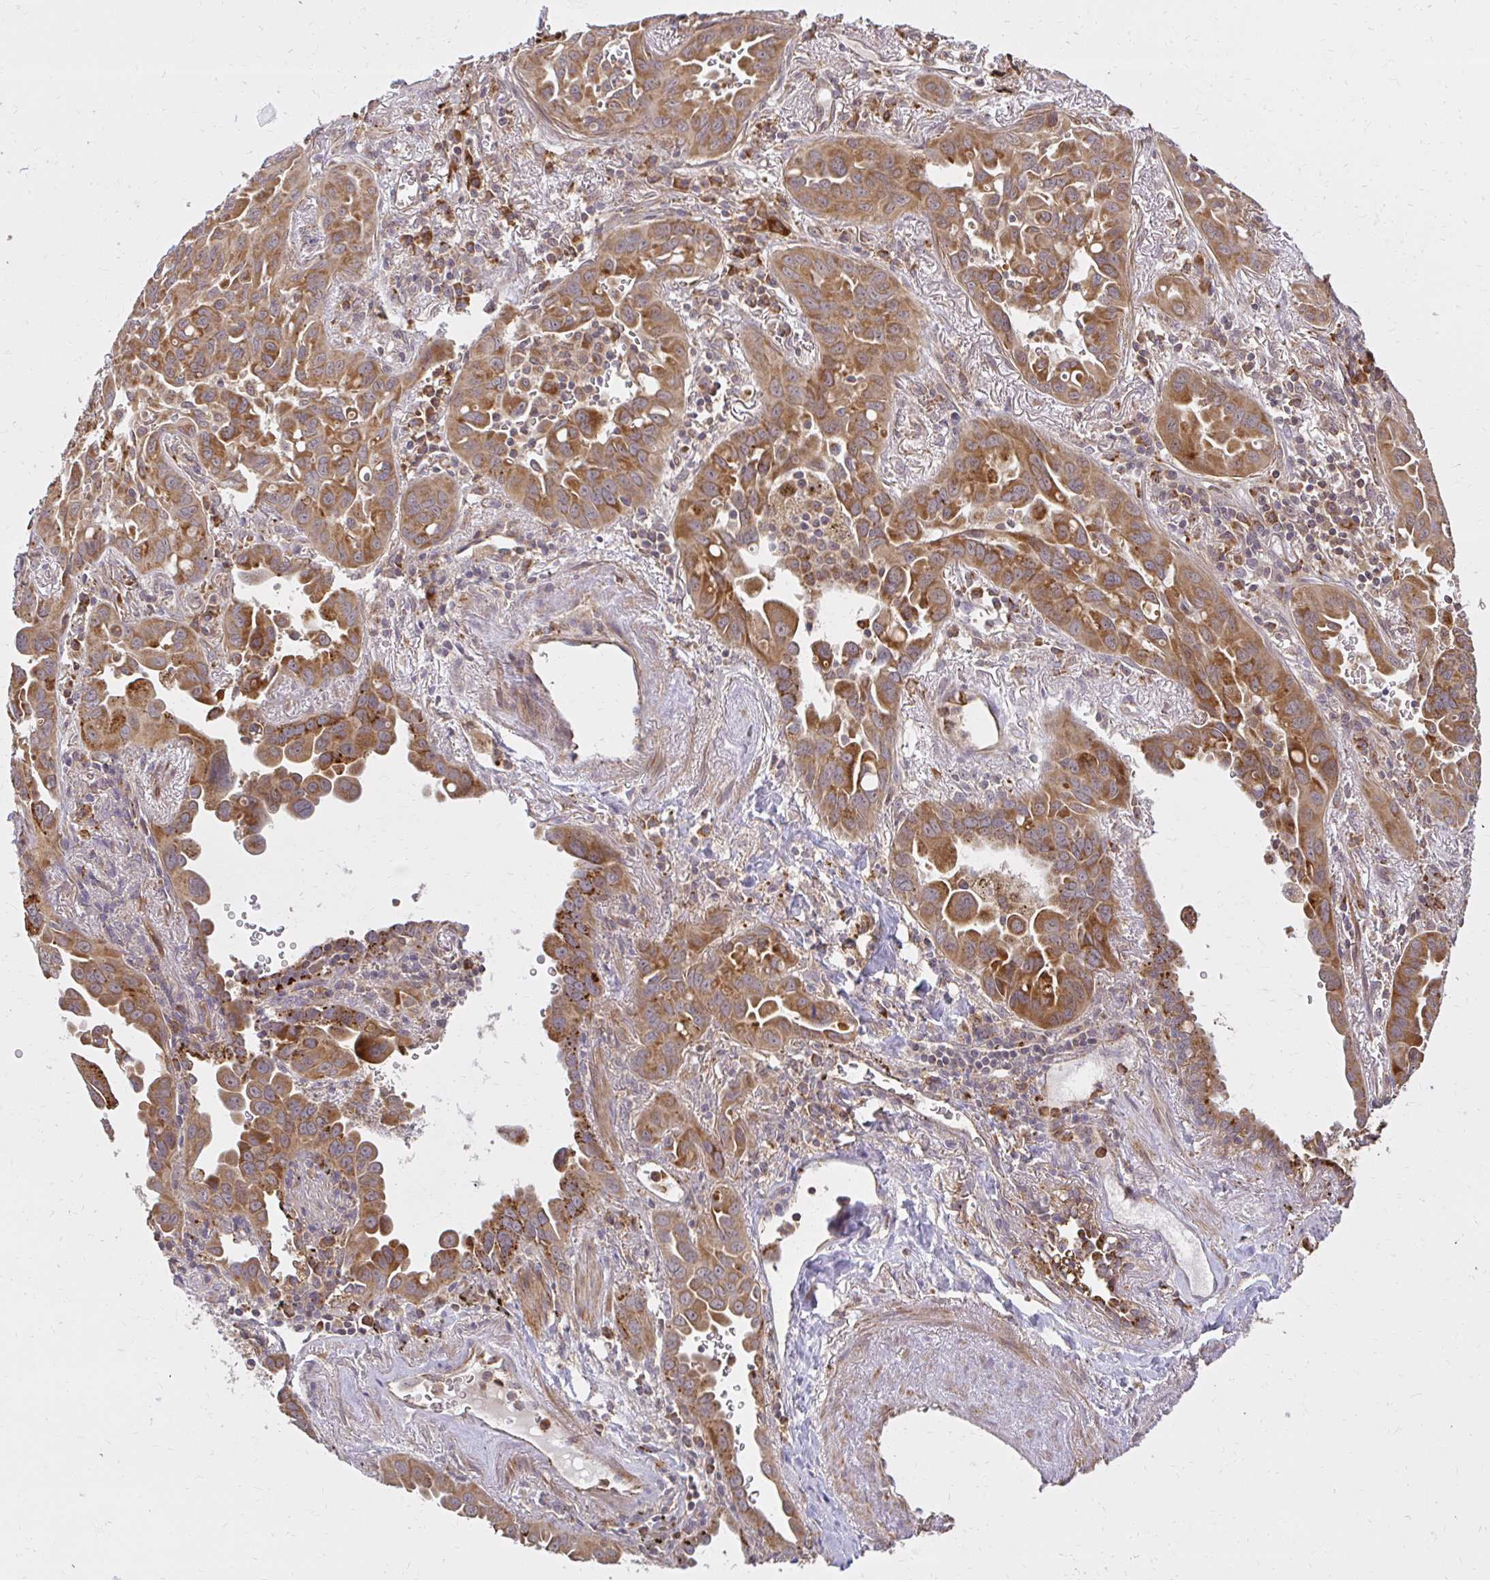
{"staining": {"intensity": "strong", "quantity": ">75%", "location": "cytoplasmic/membranous"}, "tissue": "lung cancer", "cell_type": "Tumor cells", "image_type": "cancer", "snomed": [{"axis": "morphology", "description": "Adenocarcinoma, NOS"}, {"axis": "topography", "description": "Lung"}], "caption": "There is high levels of strong cytoplasmic/membranous staining in tumor cells of lung cancer (adenocarcinoma), as demonstrated by immunohistochemical staining (brown color).", "gene": "GNS", "patient": {"sex": "male", "age": 68}}